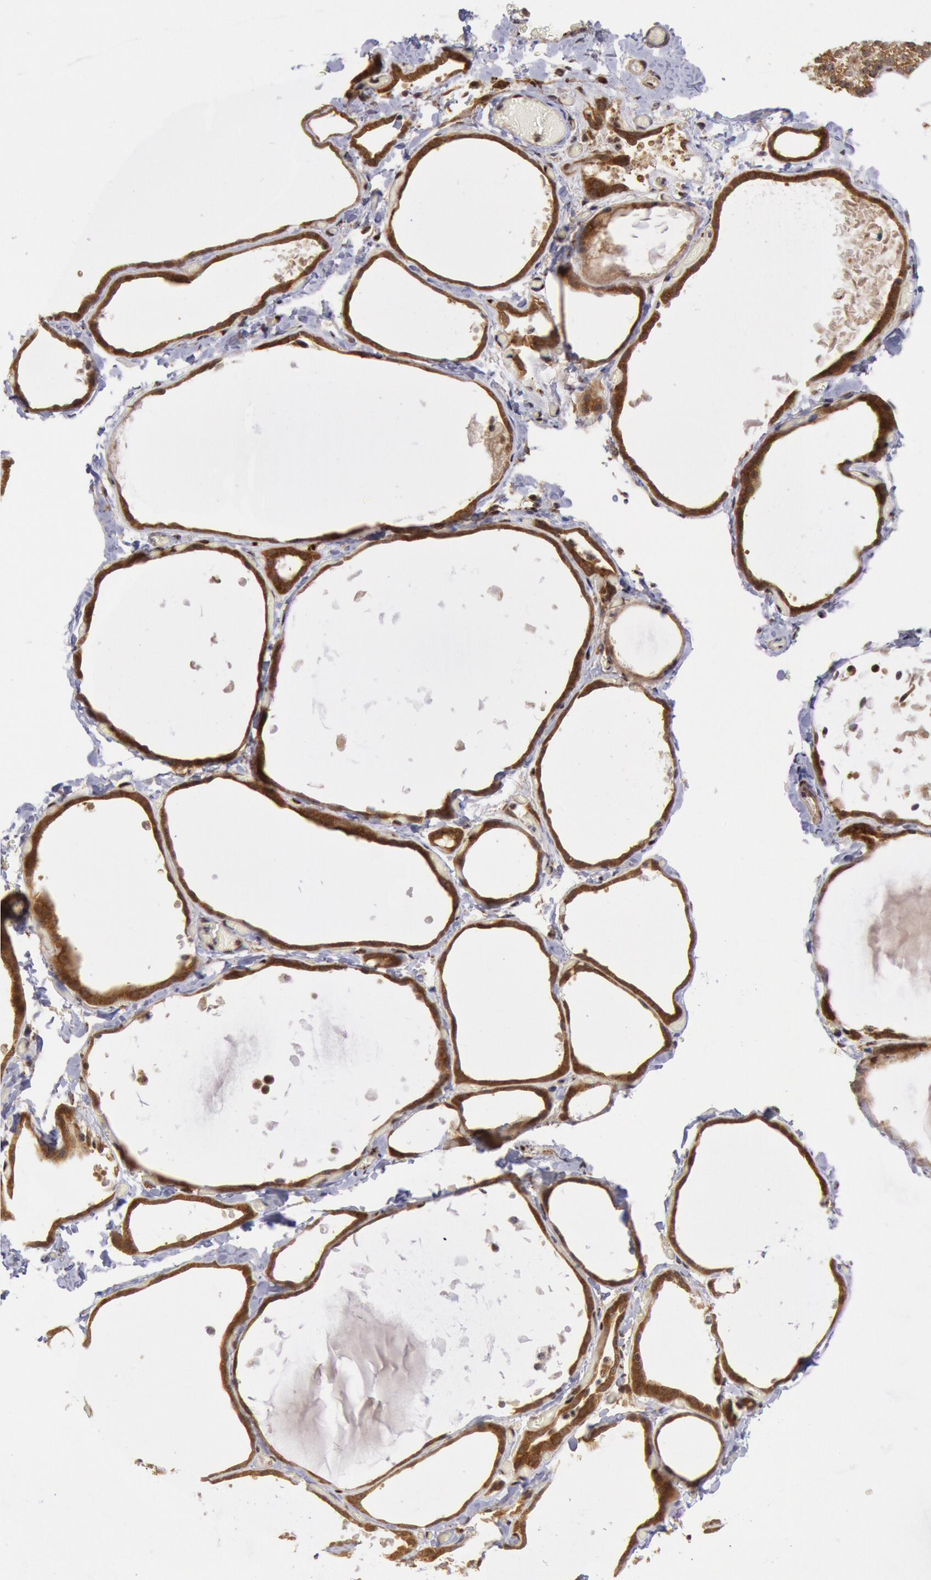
{"staining": {"intensity": "strong", "quantity": ">75%", "location": "cytoplasmic/membranous"}, "tissue": "thyroid gland", "cell_type": "Glandular cells", "image_type": "normal", "snomed": [{"axis": "morphology", "description": "Normal tissue, NOS"}, {"axis": "topography", "description": "Thyroid gland"}], "caption": "DAB immunohistochemical staining of benign thyroid gland exhibits strong cytoplasmic/membranous protein positivity in approximately >75% of glandular cells. The protein is stained brown, and the nuclei are stained in blue (DAB IHC with brightfield microscopy, high magnification).", "gene": "STX17", "patient": {"sex": "female", "age": 22}}